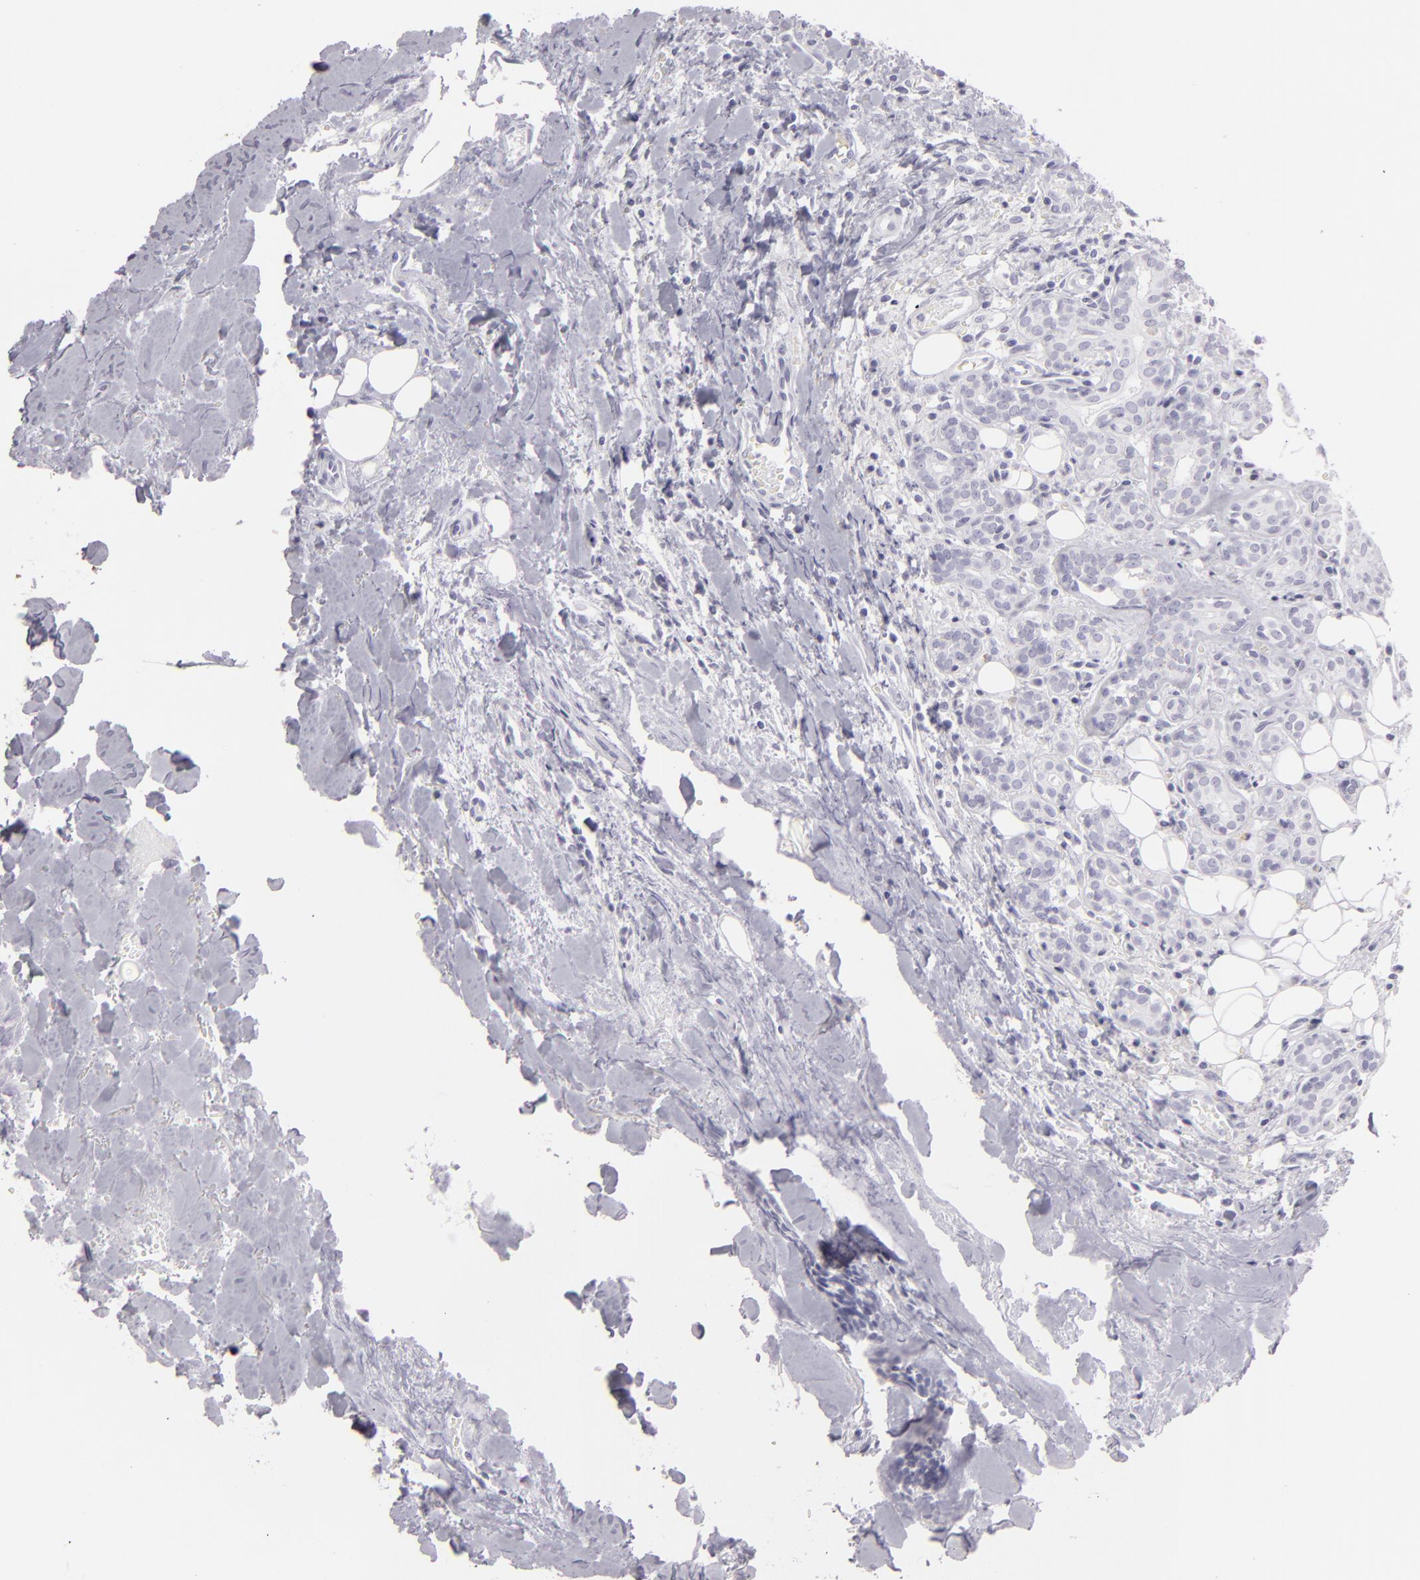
{"staining": {"intensity": "moderate", "quantity": "25%-75%", "location": "cytoplasmic/membranous"}, "tissue": "head and neck cancer", "cell_type": "Tumor cells", "image_type": "cancer", "snomed": [{"axis": "morphology", "description": "Squamous cell carcinoma, NOS"}, {"axis": "topography", "description": "Salivary gland"}, {"axis": "topography", "description": "Head-Neck"}], "caption": "Head and neck cancer (squamous cell carcinoma) stained for a protein reveals moderate cytoplasmic/membranous positivity in tumor cells. The staining was performed using DAB to visualize the protein expression in brown, while the nuclei were stained in blue with hematoxylin (Magnification: 20x).", "gene": "FLG", "patient": {"sex": "male", "age": 70}}